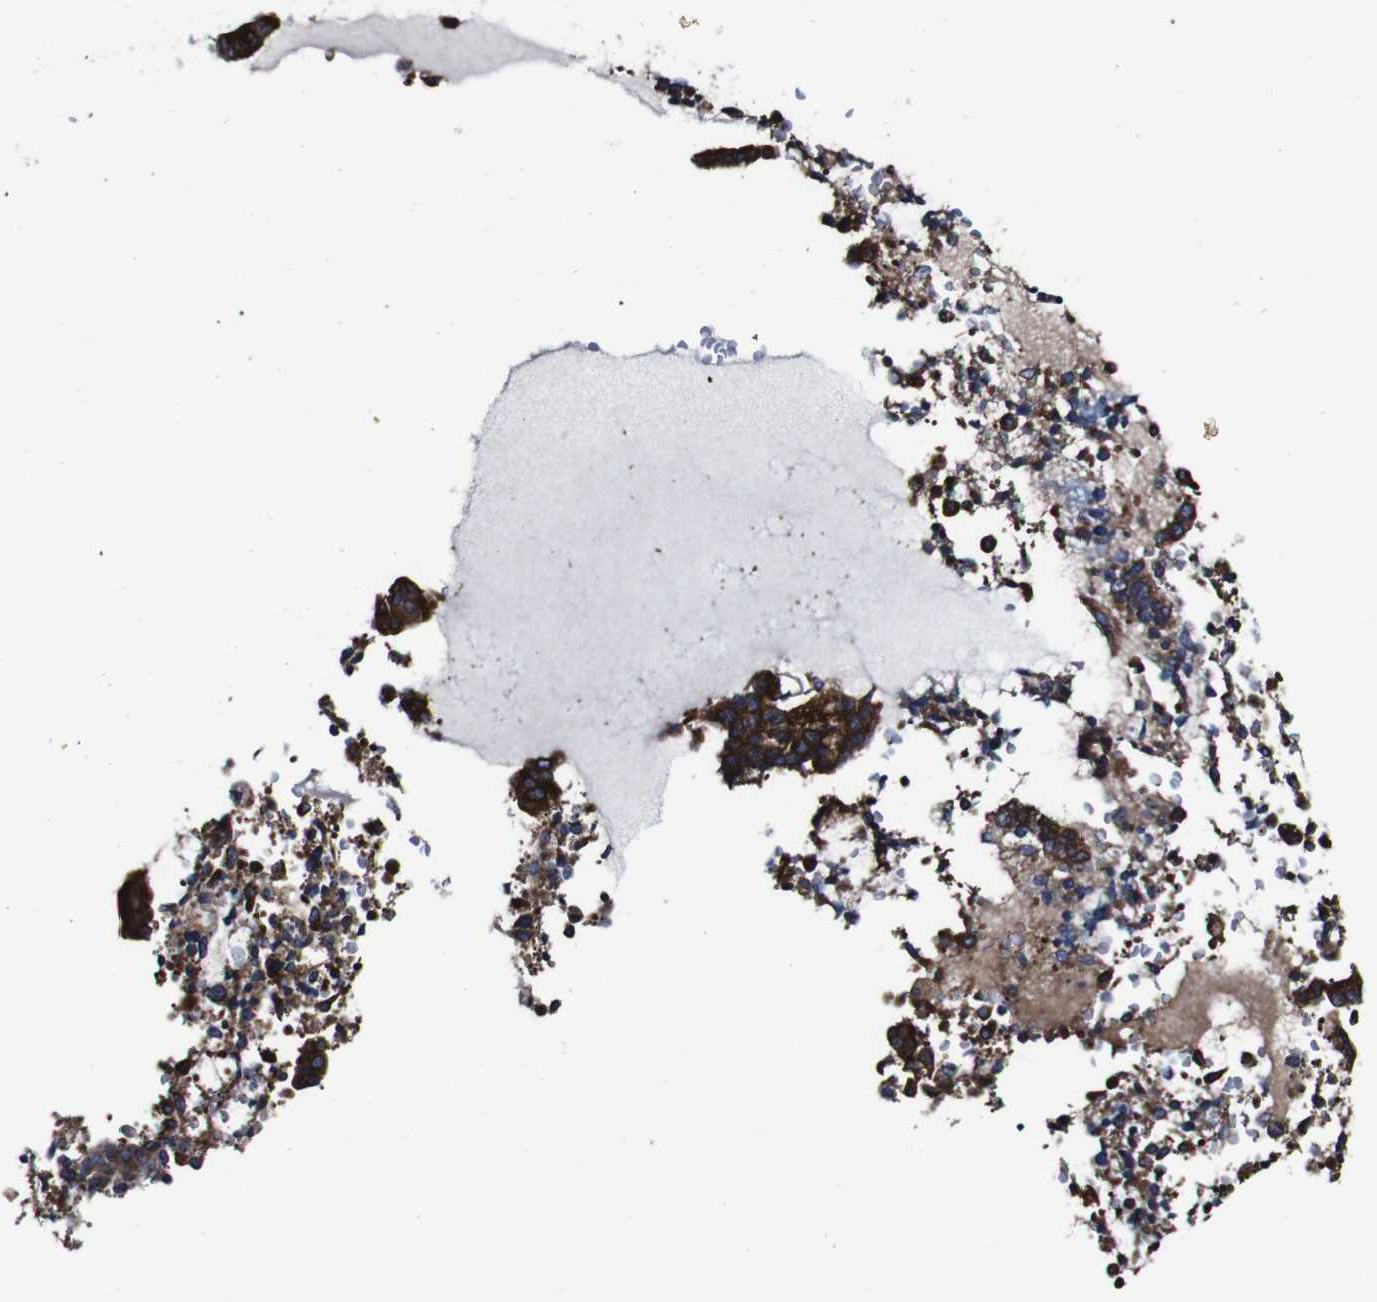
{"staining": {"intensity": "strong", "quantity": ">75%", "location": "cytoplasmic/membranous"}, "tissue": "cervical cancer", "cell_type": "Tumor cells", "image_type": "cancer", "snomed": [{"axis": "morphology", "description": "Adenocarcinoma, NOS"}, {"axis": "topography", "description": "Cervix"}], "caption": "High-magnification brightfield microscopy of cervical adenocarcinoma stained with DAB (brown) and counterstained with hematoxylin (blue). tumor cells exhibit strong cytoplasmic/membranous staining is seen in about>75% of cells.", "gene": "CSF1R", "patient": {"sex": "female", "age": 44}}